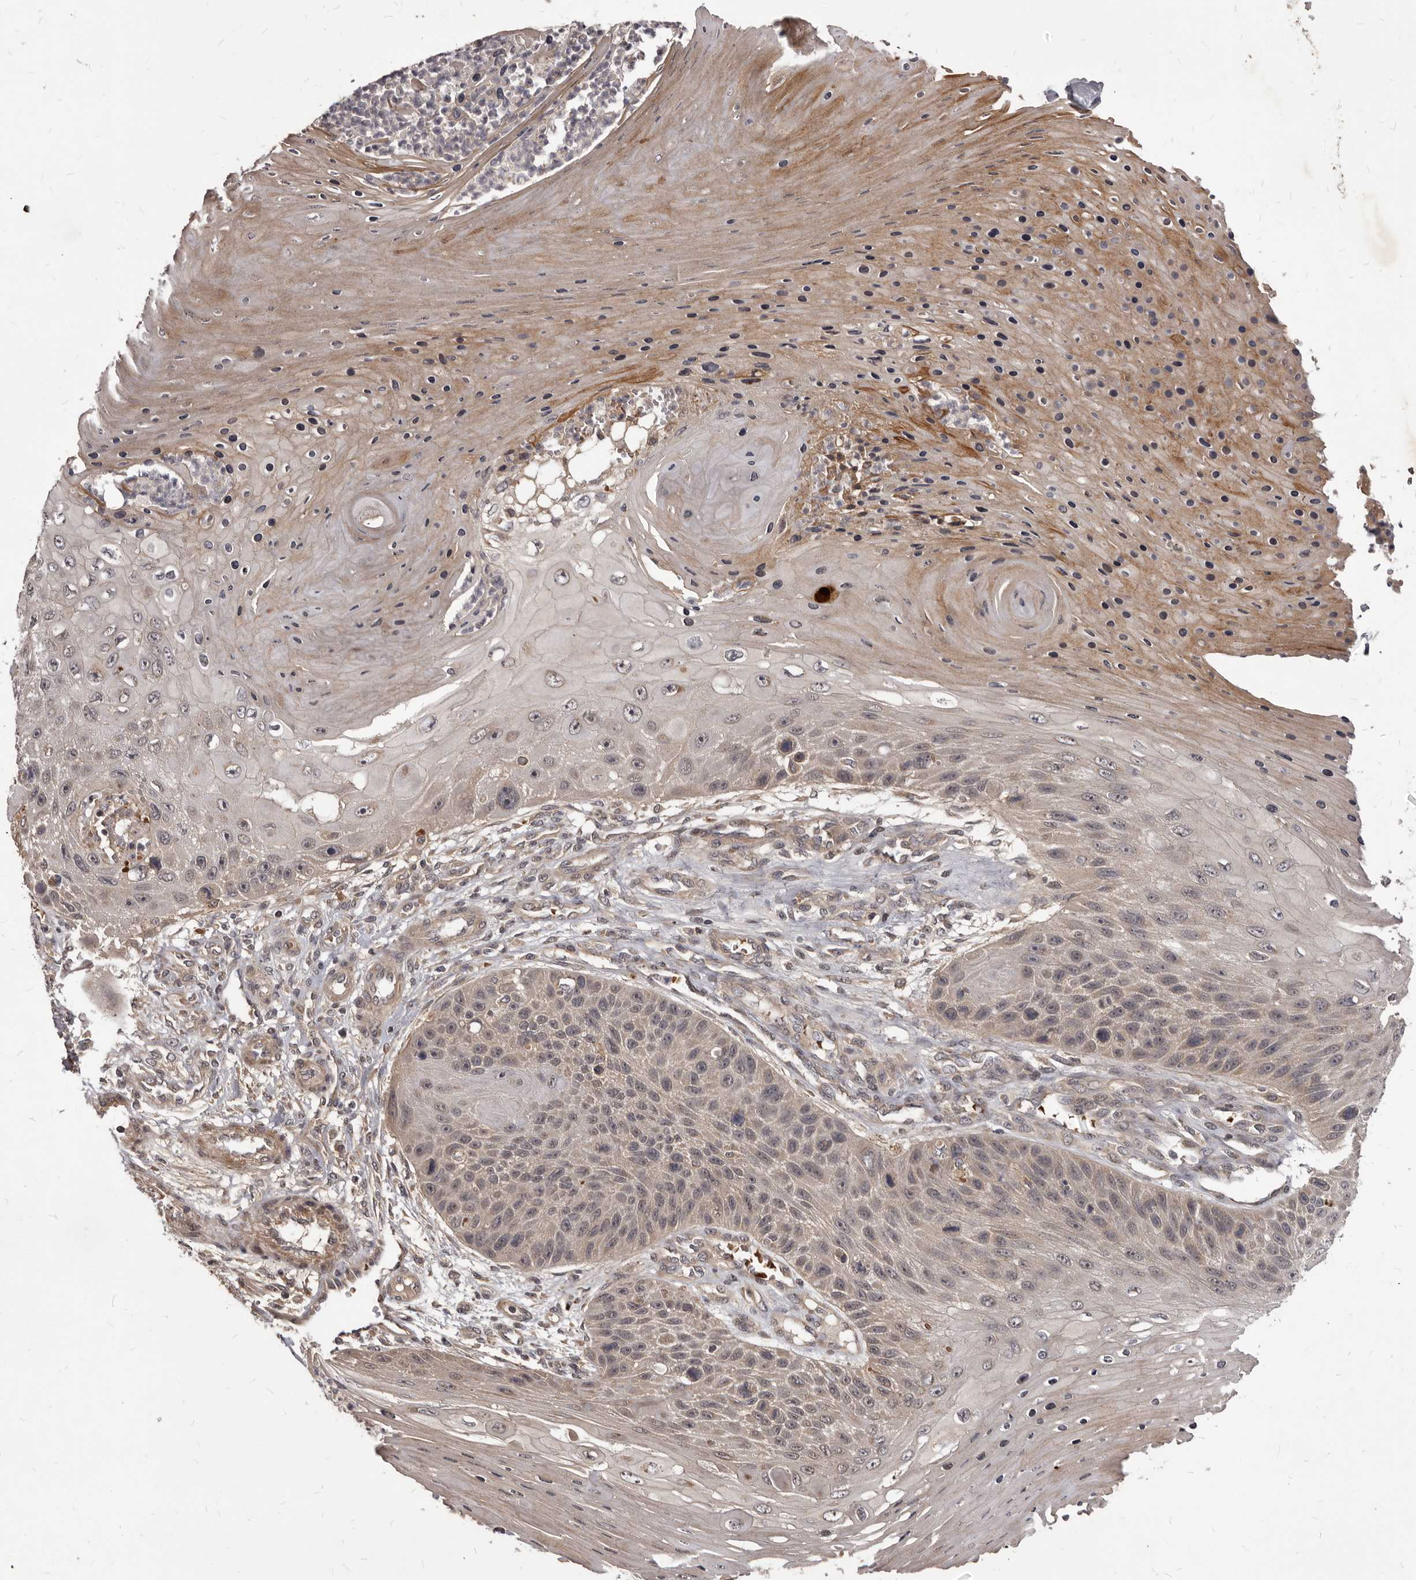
{"staining": {"intensity": "weak", "quantity": "<25%", "location": "nuclear"}, "tissue": "skin cancer", "cell_type": "Tumor cells", "image_type": "cancer", "snomed": [{"axis": "morphology", "description": "Squamous cell carcinoma, NOS"}, {"axis": "topography", "description": "Skin"}], "caption": "The micrograph shows no significant staining in tumor cells of squamous cell carcinoma (skin).", "gene": "GABPB2", "patient": {"sex": "female", "age": 88}}